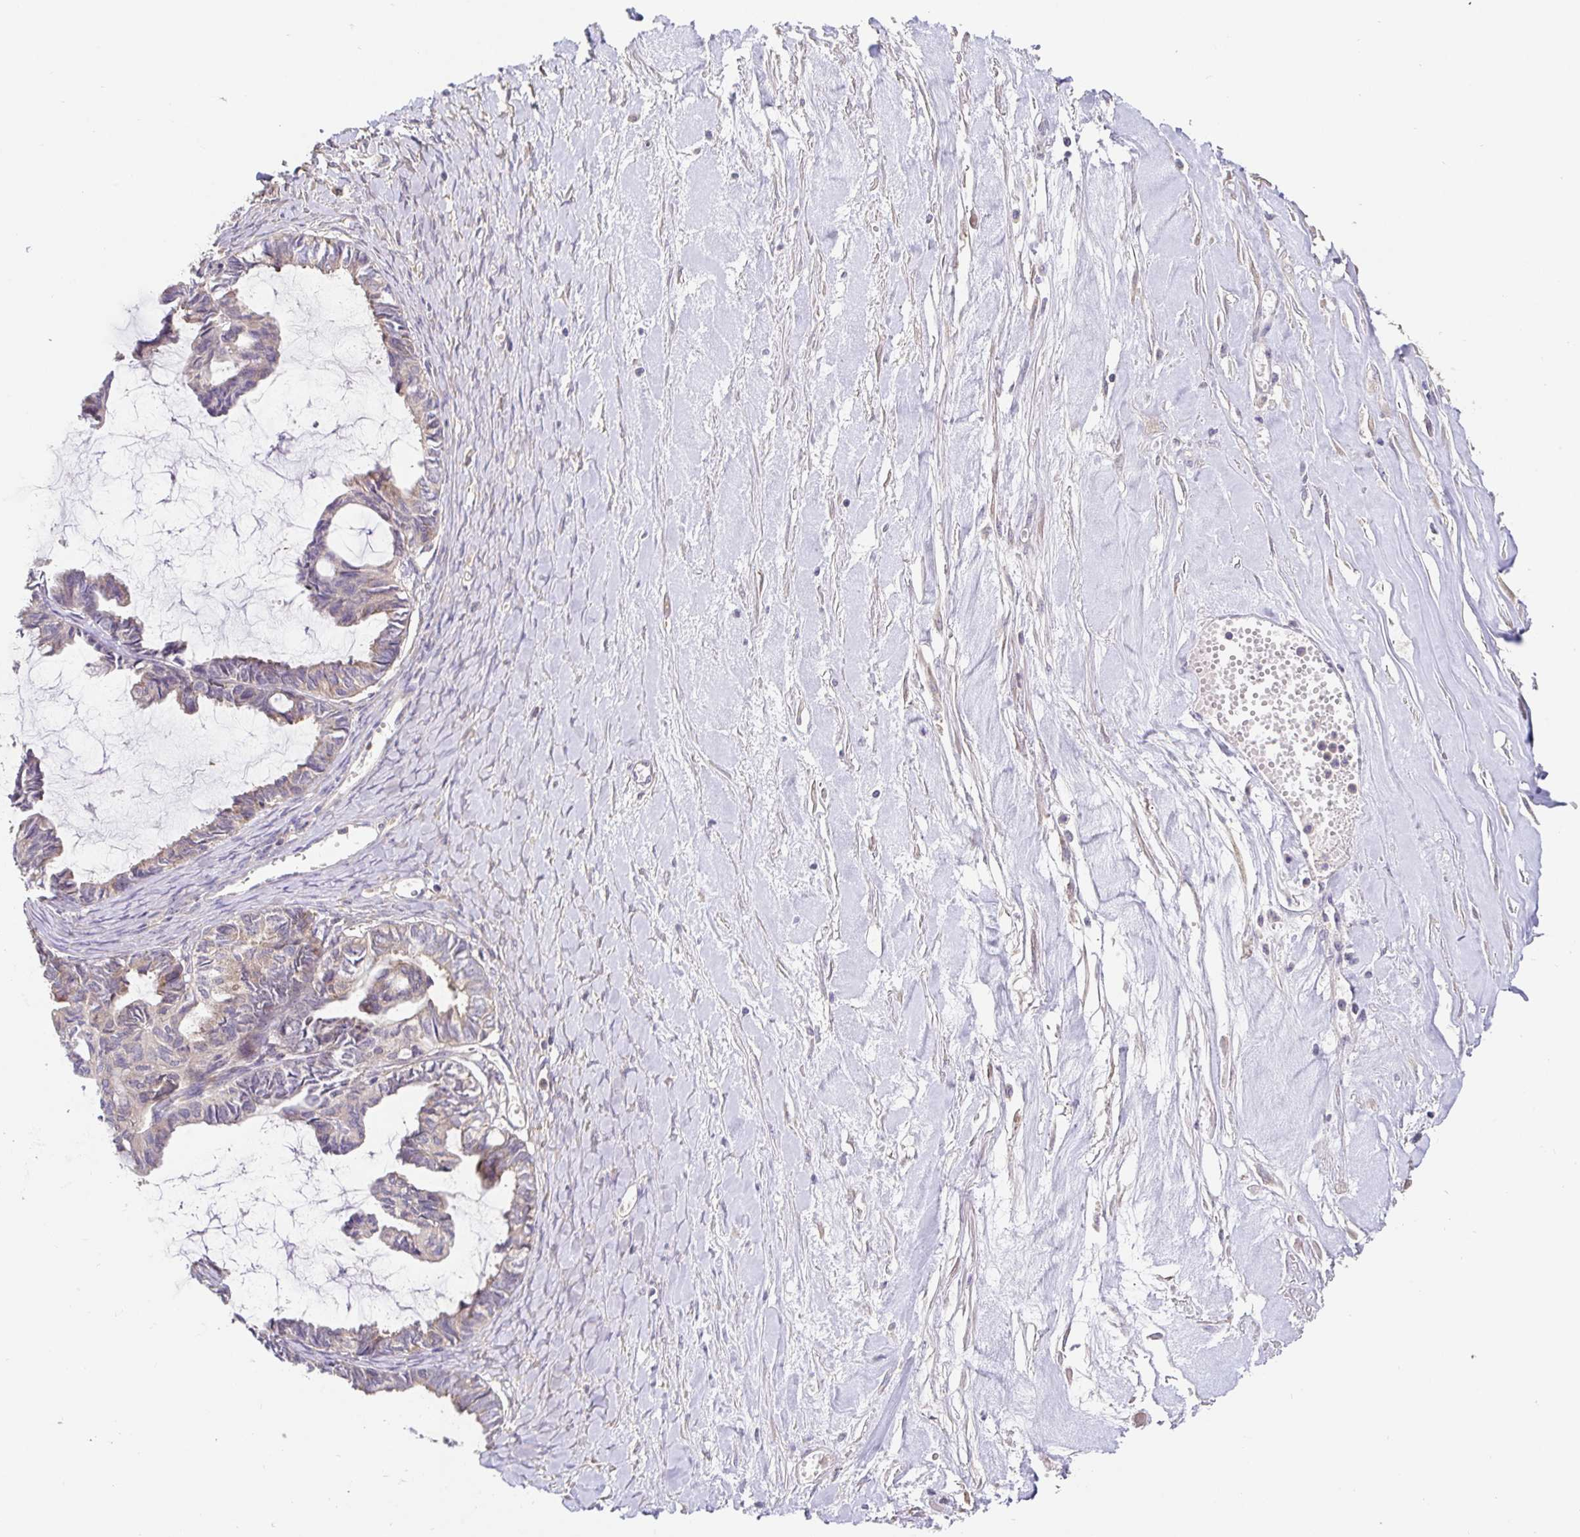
{"staining": {"intensity": "negative", "quantity": "none", "location": "none"}, "tissue": "ovarian cancer", "cell_type": "Tumor cells", "image_type": "cancer", "snomed": [{"axis": "morphology", "description": "Cystadenocarcinoma, mucinous, NOS"}, {"axis": "topography", "description": "Ovary"}], "caption": "DAB immunohistochemical staining of ovarian mucinous cystadenocarcinoma shows no significant staining in tumor cells.", "gene": "HAGH", "patient": {"sex": "female", "age": 61}}